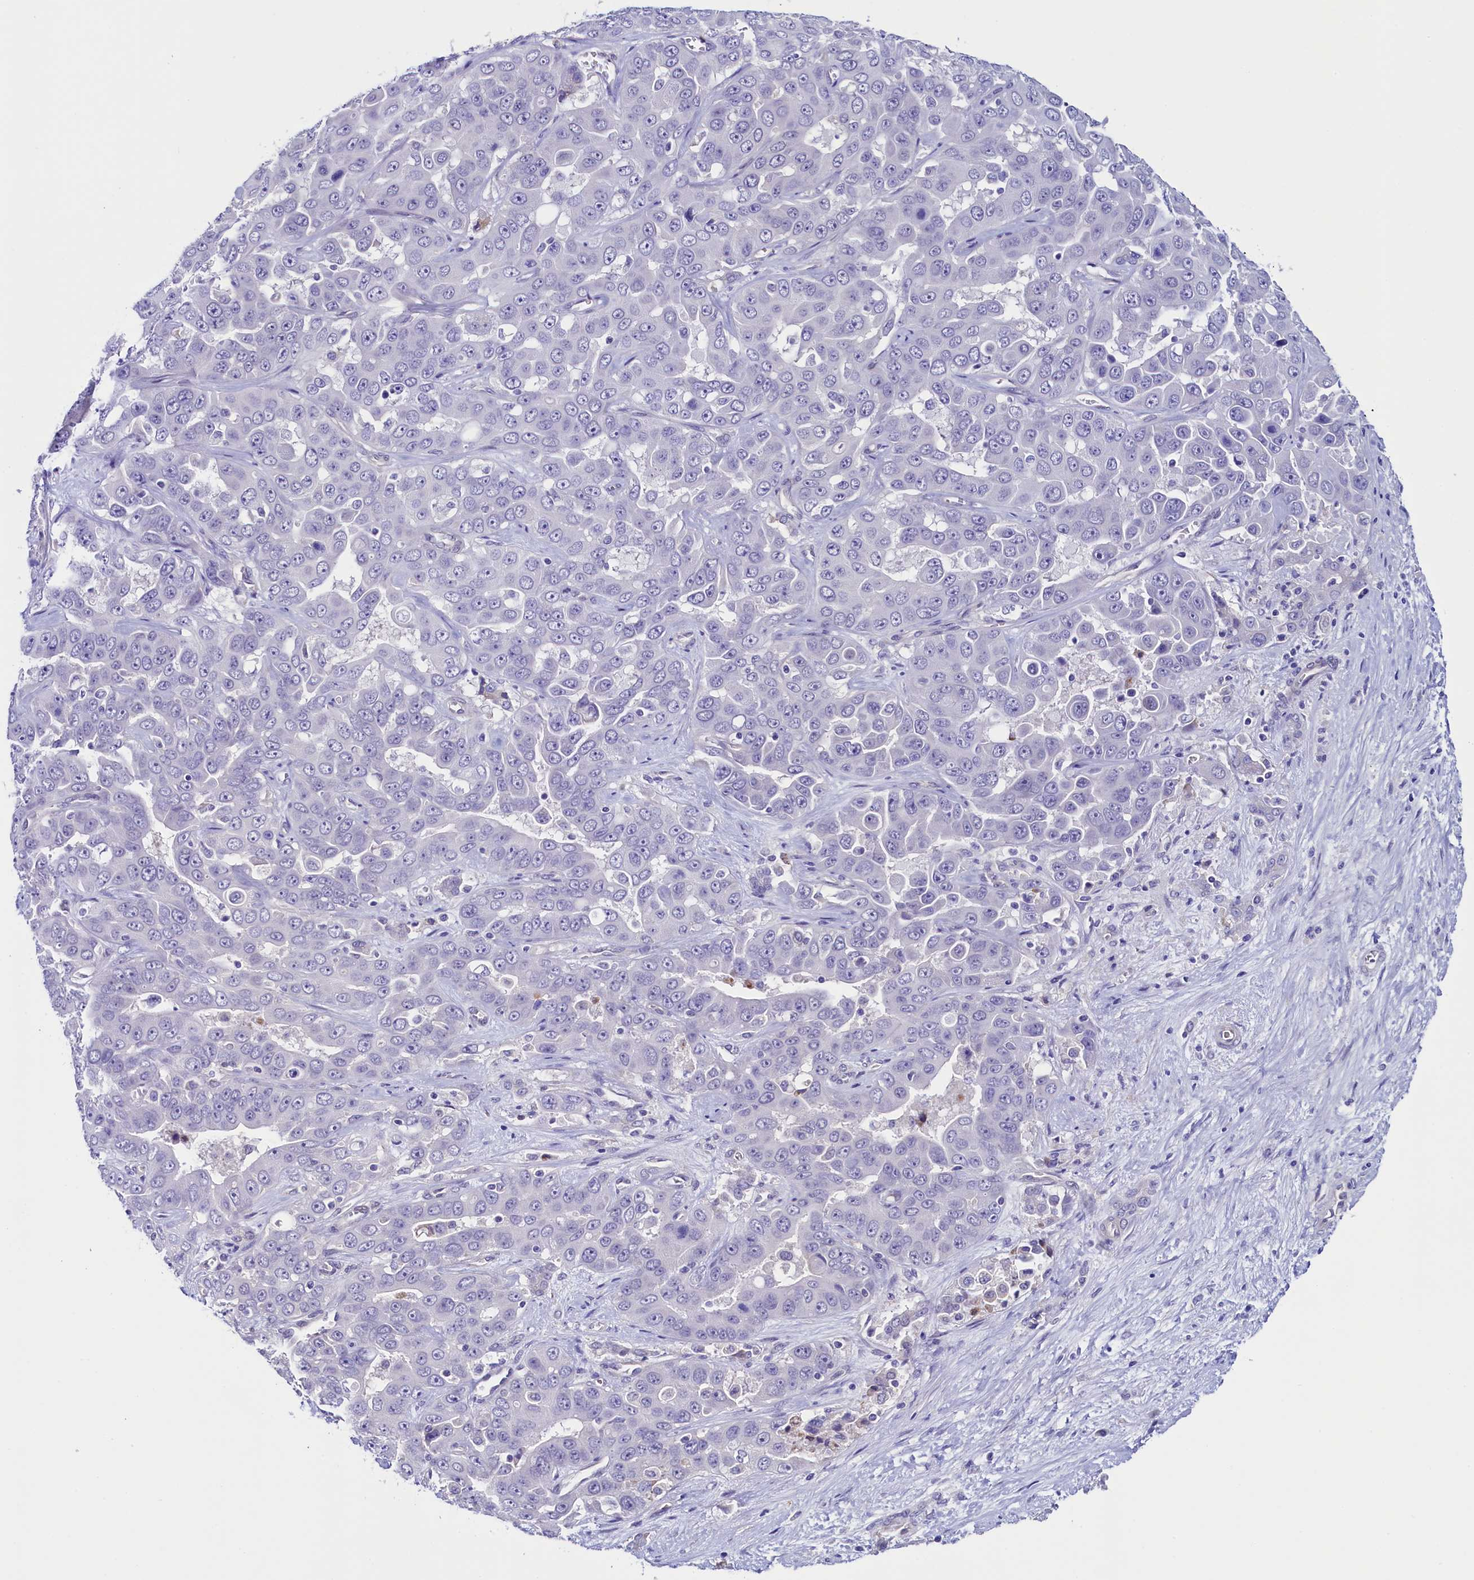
{"staining": {"intensity": "negative", "quantity": "none", "location": "none"}, "tissue": "liver cancer", "cell_type": "Tumor cells", "image_type": "cancer", "snomed": [{"axis": "morphology", "description": "Cholangiocarcinoma"}, {"axis": "topography", "description": "Liver"}], "caption": "A high-resolution micrograph shows IHC staining of liver cholangiocarcinoma, which exhibits no significant expression in tumor cells.", "gene": "FLYWCH2", "patient": {"sex": "female", "age": 52}}